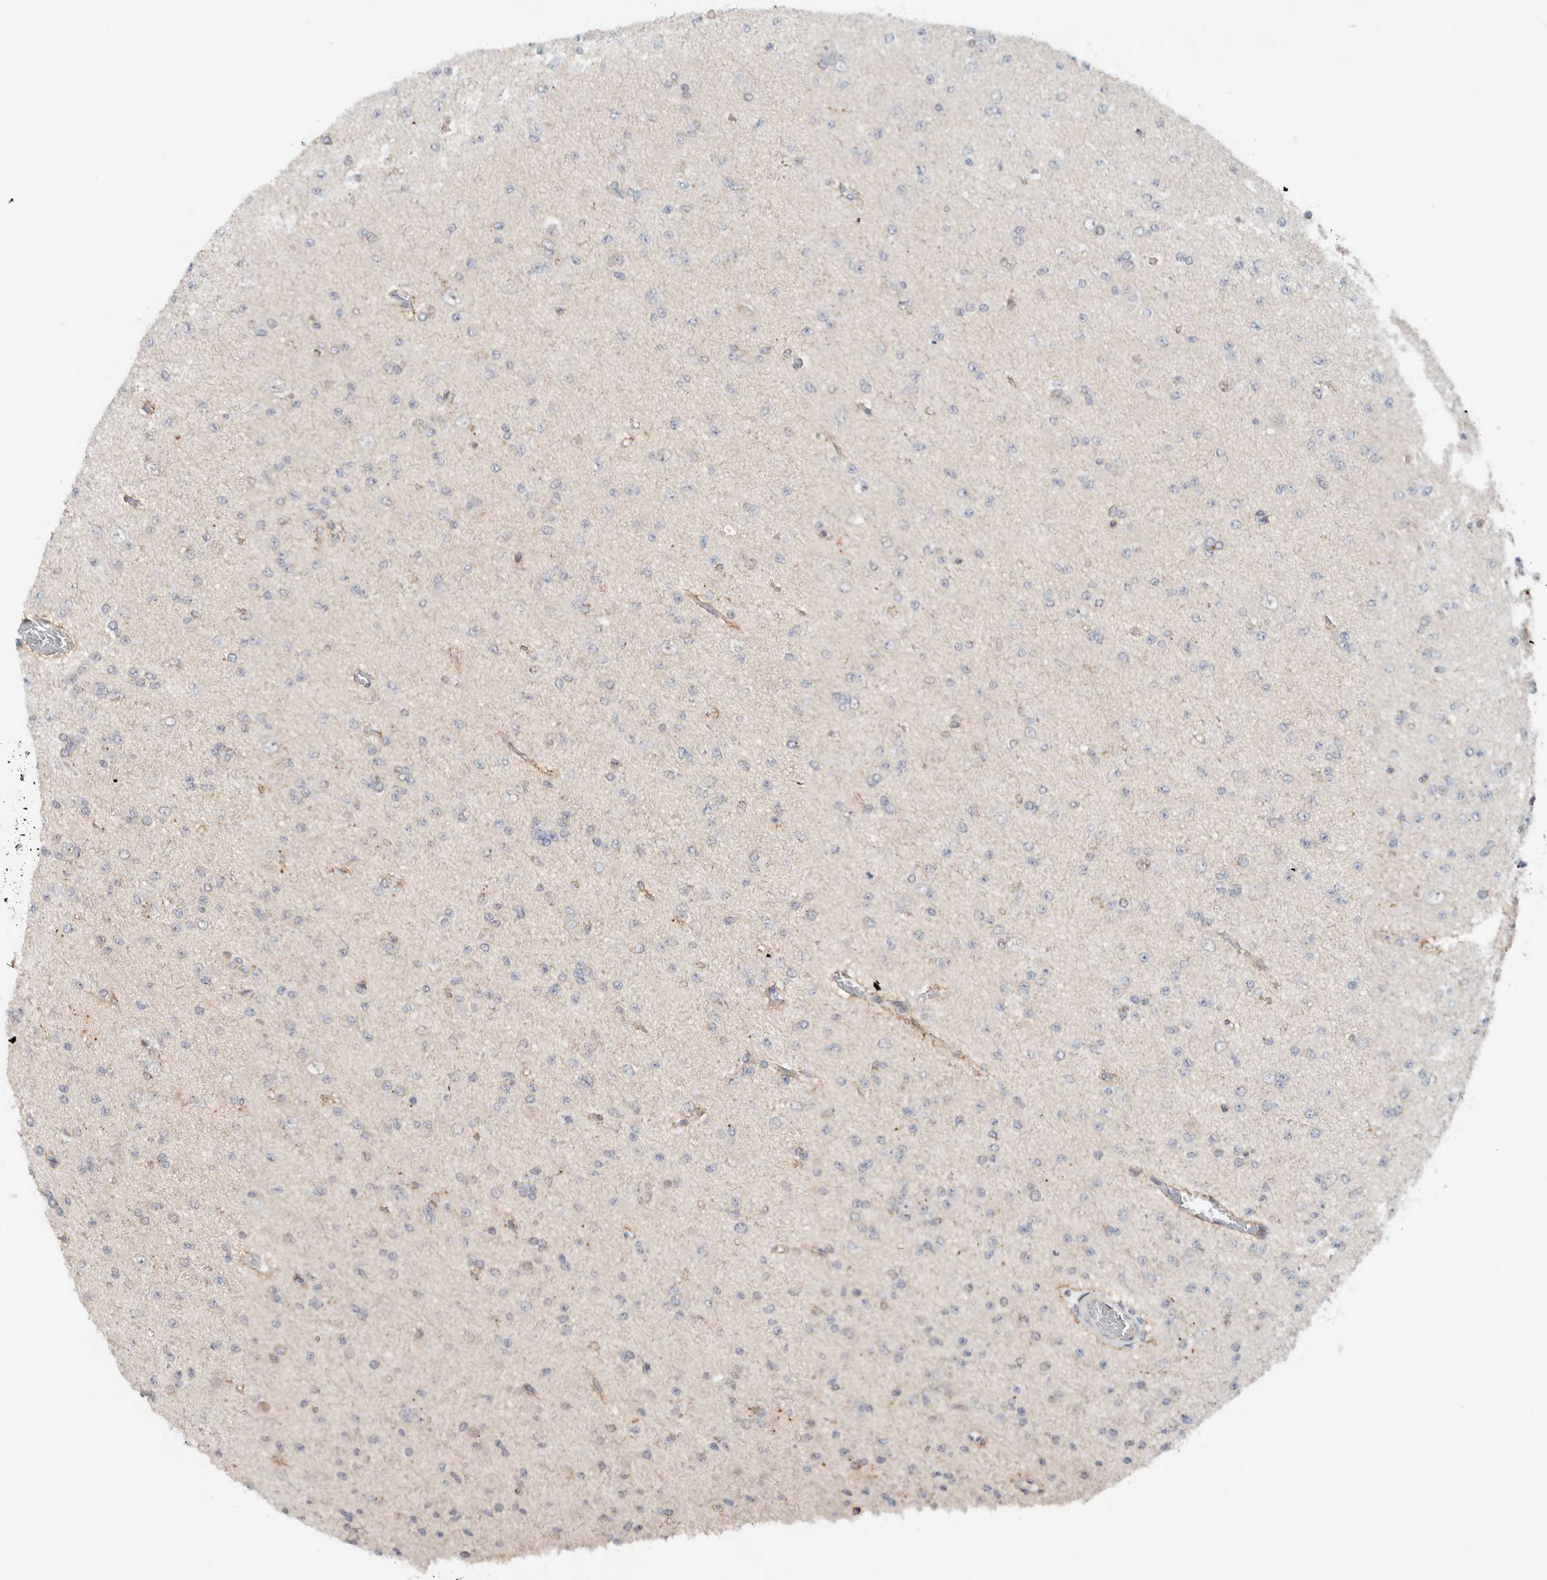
{"staining": {"intensity": "negative", "quantity": "none", "location": "none"}, "tissue": "glioma", "cell_type": "Tumor cells", "image_type": "cancer", "snomed": [{"axis": "morphology", "description": "Glioma, malignant, Low grade"}, {"axis": "topography", "description": "Brain"}], "caption": "A high-resolution micrograph shows immunohistochemistry staining of glioma, which demonstrates no significant staining in tumor cells. (DAB (3,3'-diaminobenzidine) IHC with hematoxylin counter stain).", "gene": "NCR3LG1", "patient": {"sex": "female", "age": 22}}